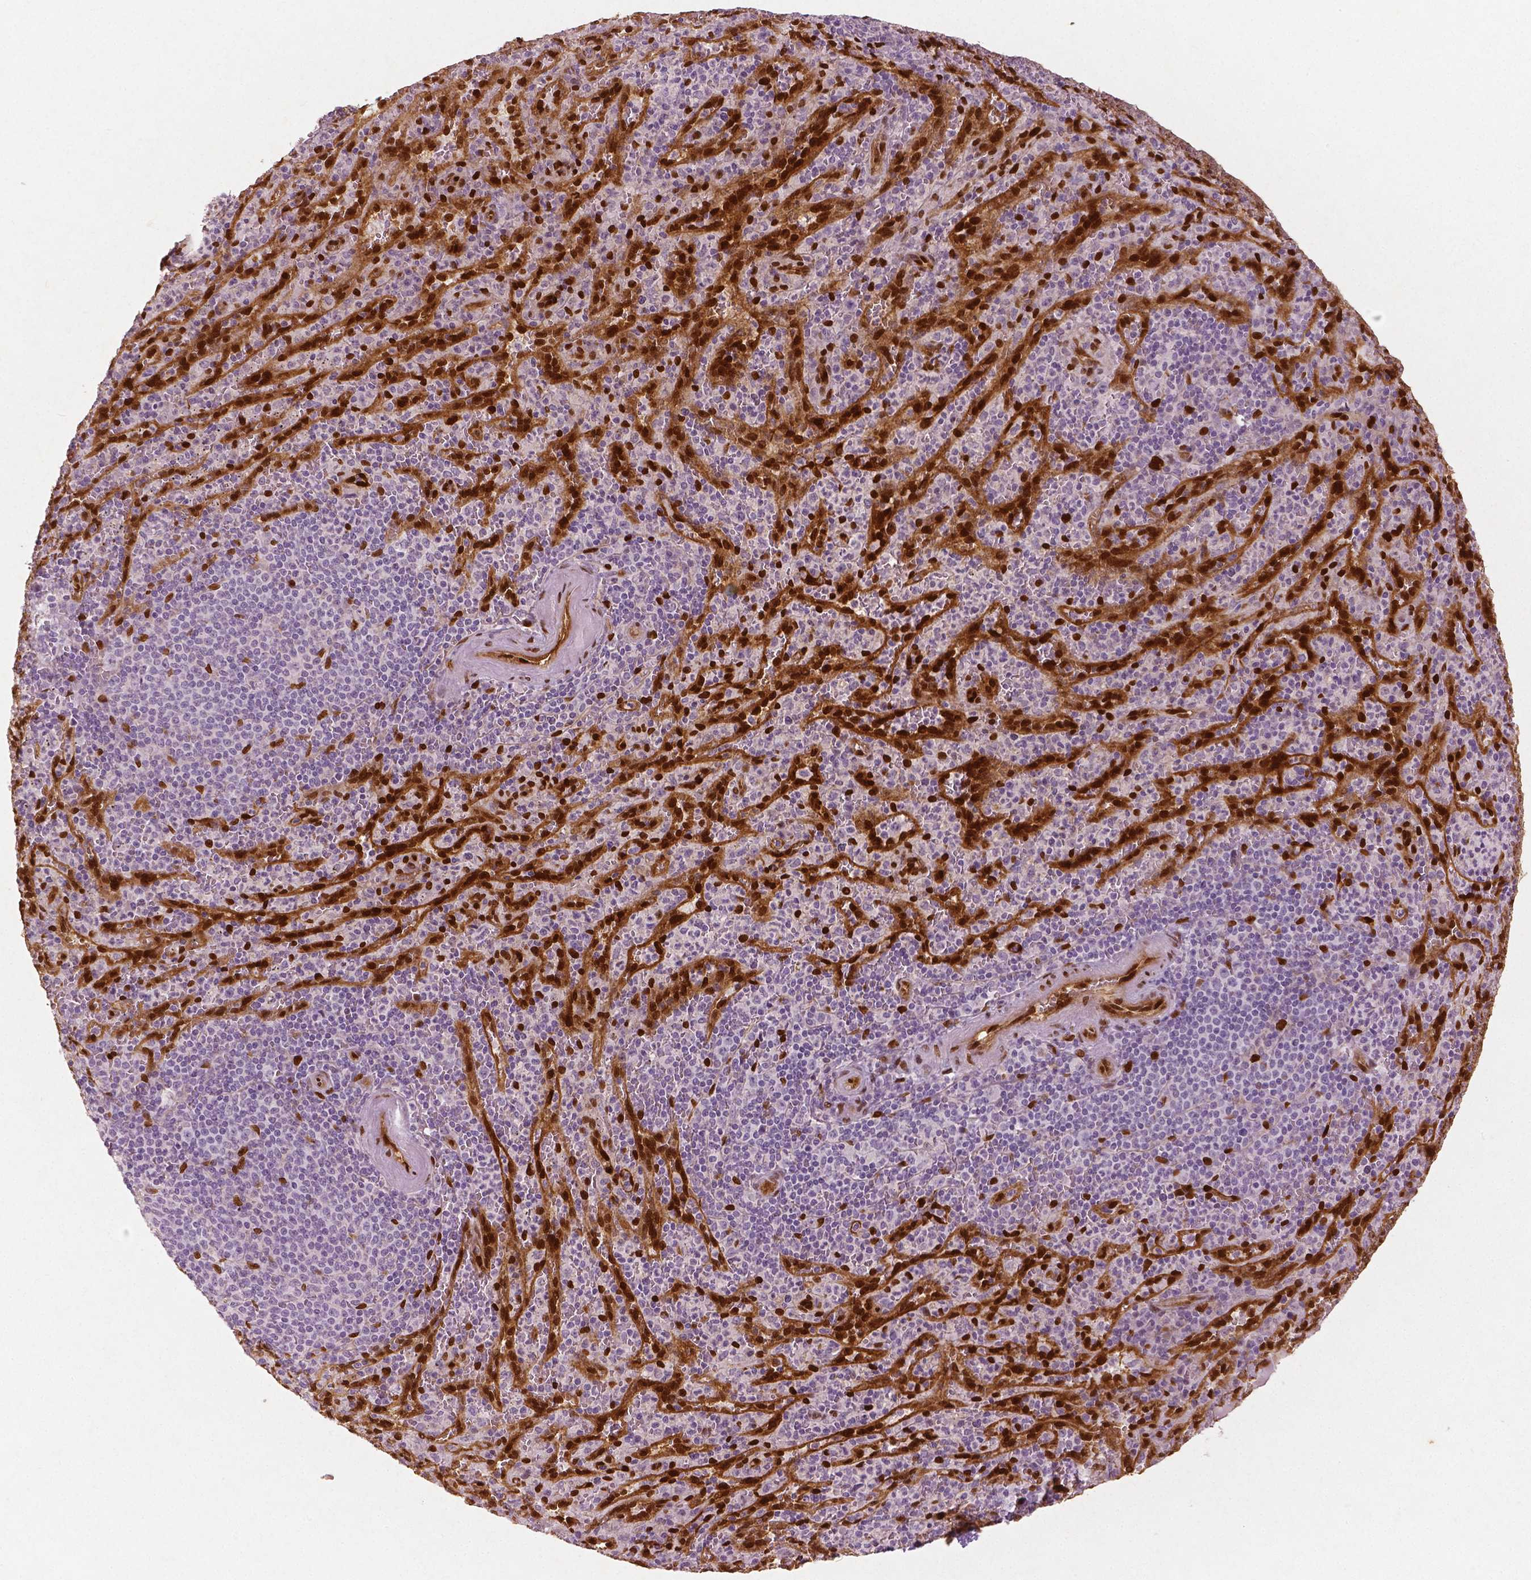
{"staining": {"intensity": "moderate", "quantity": "<25%", "location": "nuclear"}, "tissue": "spleen", "cell_type": "Cells in red pulp", "image_type": "normal", "snomed": [{"axis": "morphology", "description": "Normal tissue, NOS"}, {"axis": "topography", "description": "Spleen"}], "caption": "Immunohistochemical staining of benign human spleen reveals <25% levels of moderate nuclear protein positivity in about <25% of cells in red pulp. (Brightfield microscopy of DAB IHC at high magnification).", "gene": "WWTR1", "patient": {"sex": "male", "age": 57}}